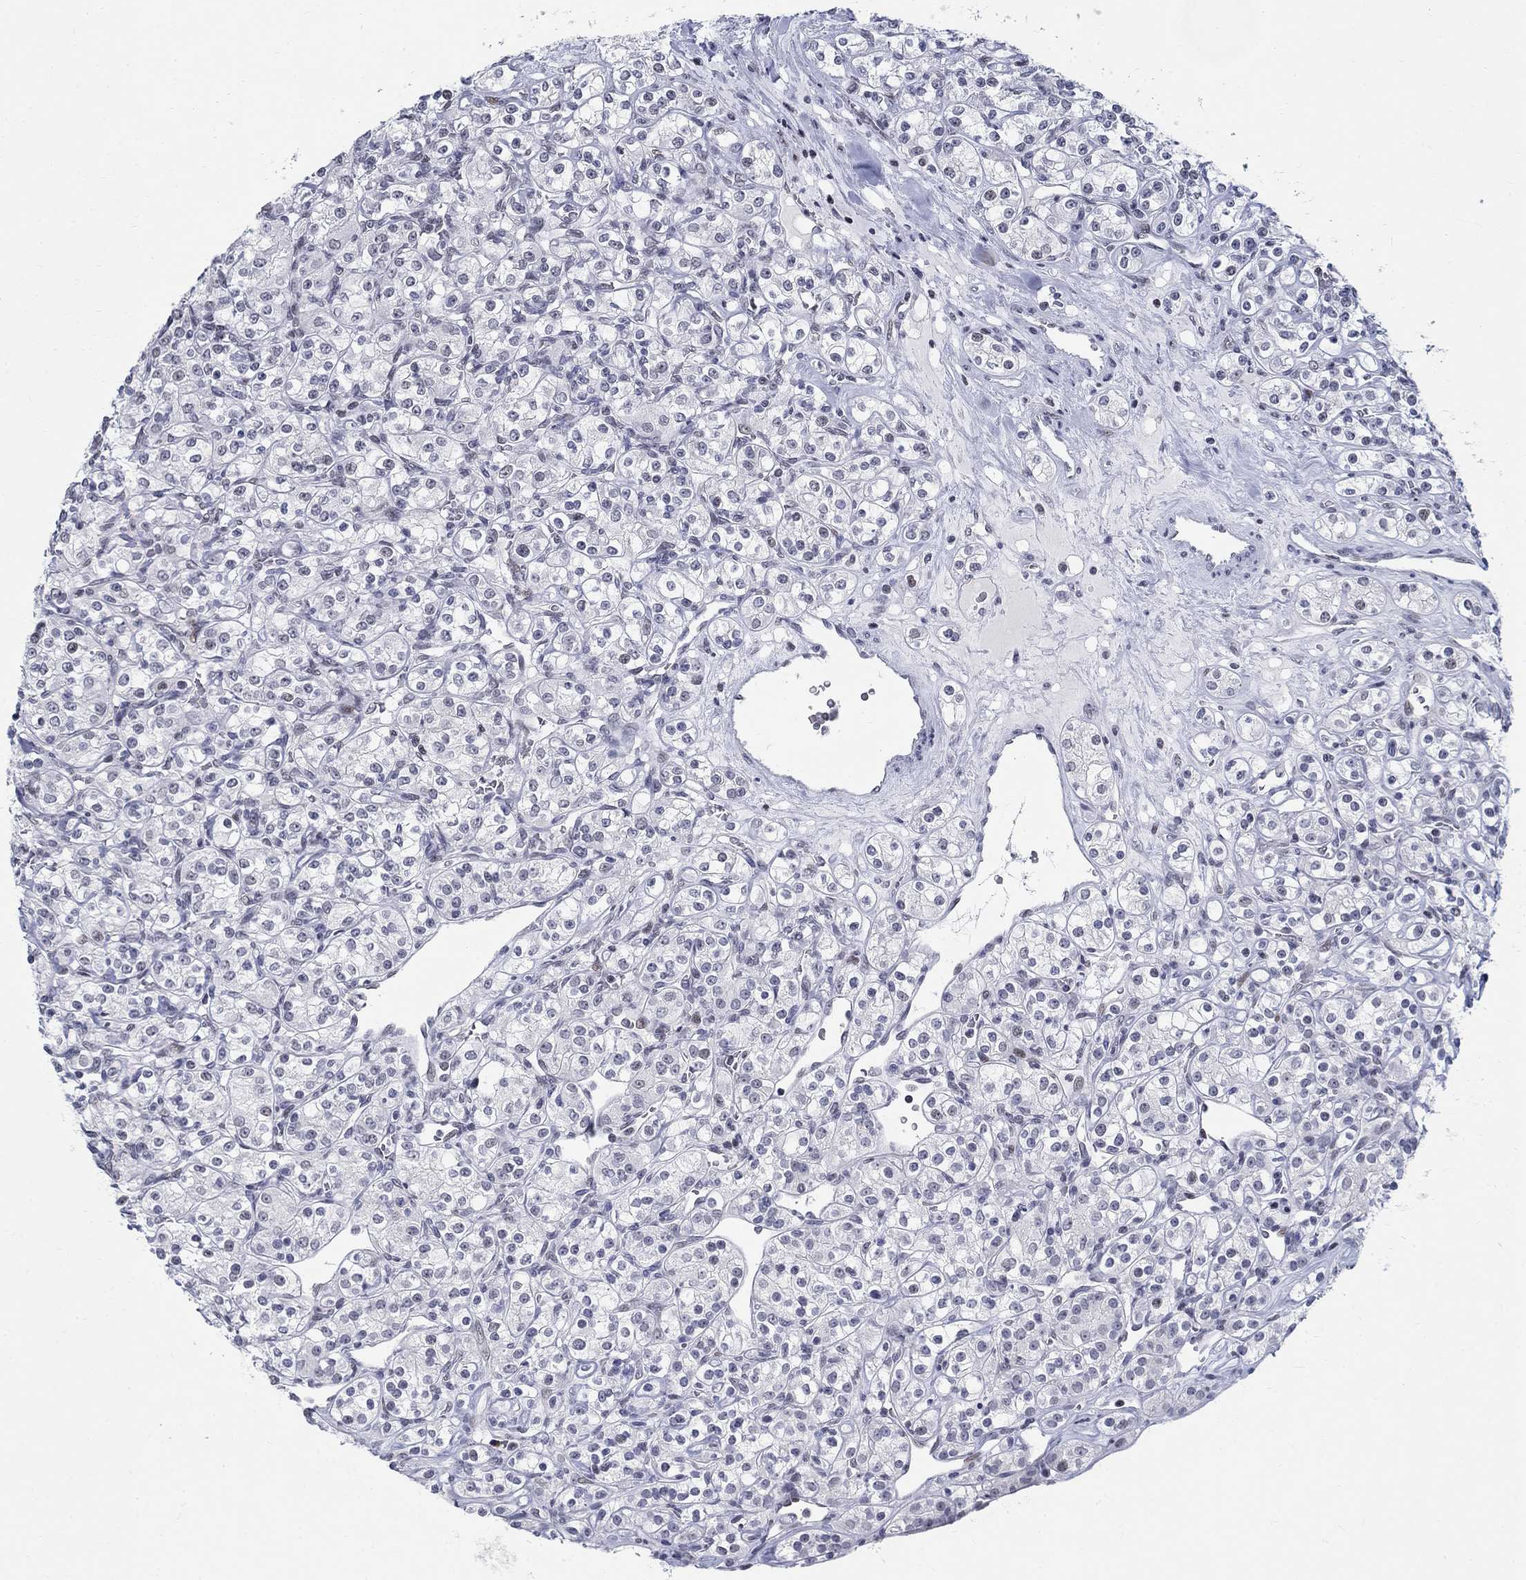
{"staining": {"intensity": "negative", "quantity": "none", "location": "none"}, "tissue": "renal cancer", "cell_type": "Tumor cells", "image_type": "cancer", "snomed": [{"axis": "morphology", "description": "Adenocarcinoma, NOS"}, {"axis": "topography", "description": "Kidney"}], "caption": "Immunohistochemical staining of renal adenocarcinoma reveals no significant positivity in tumor cells.", "gene": "BHLHE22", "patient": {"sex": "male", "age": 77}}